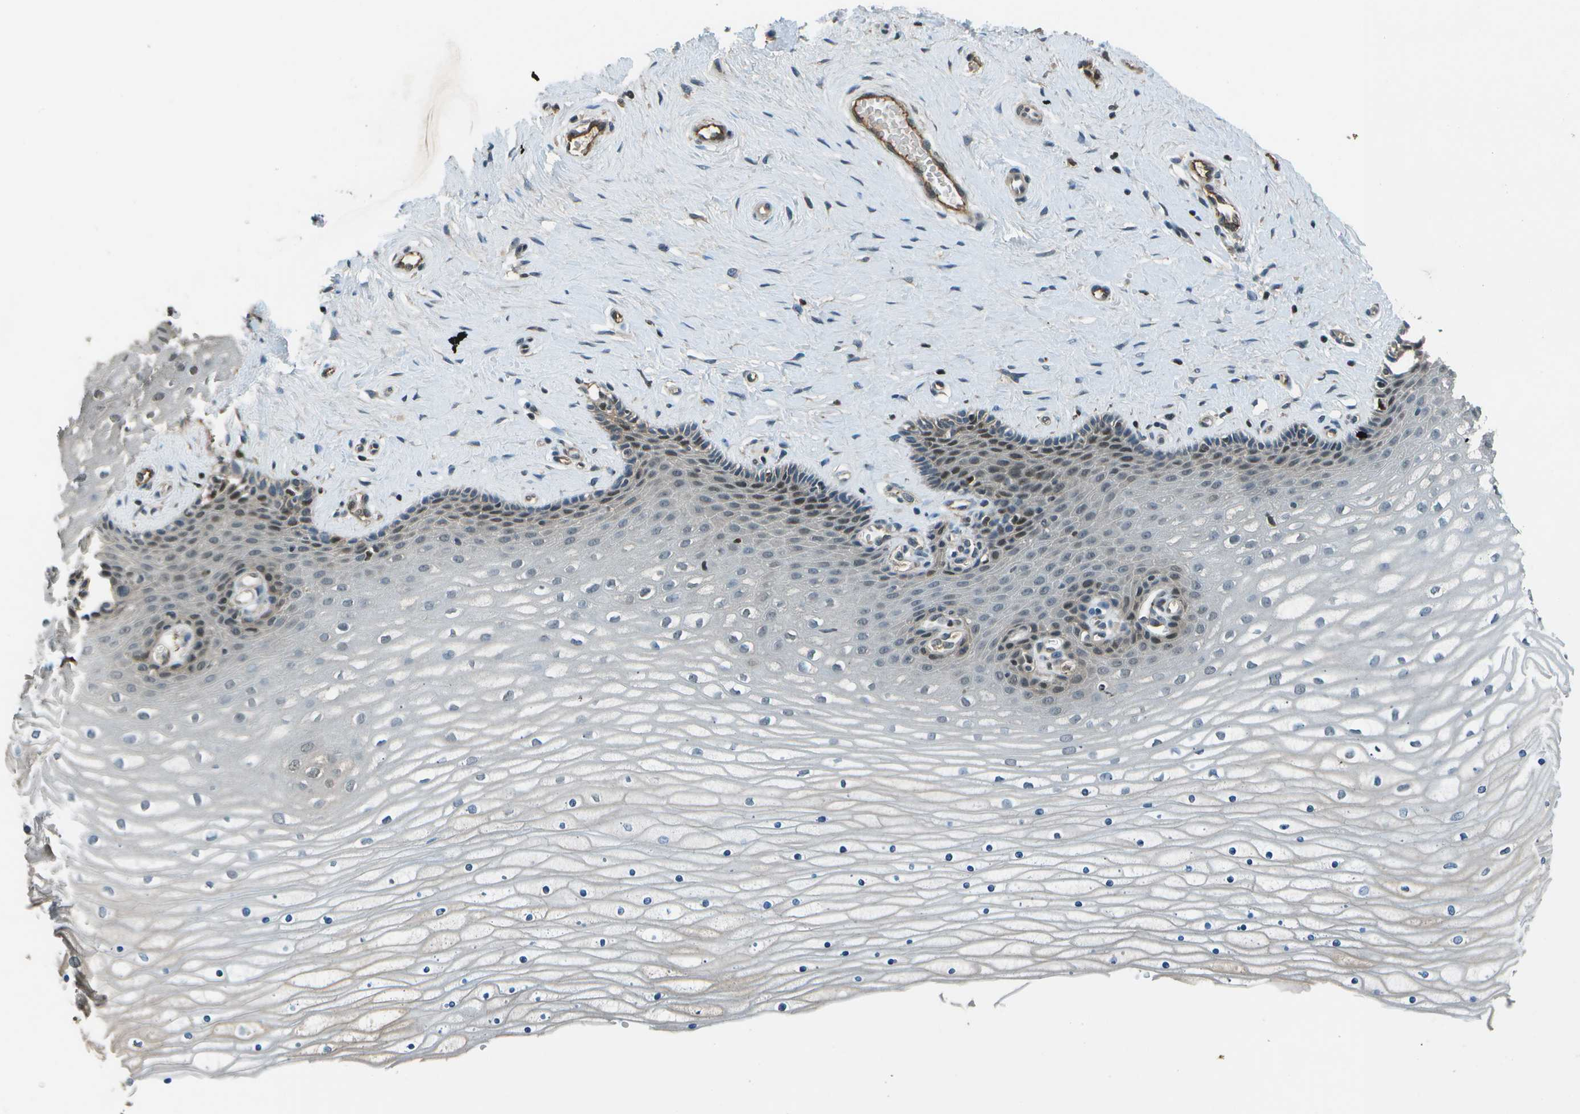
{"staining": {"intensity": "negative", "quantity": "none", "location": "none"}, "tissue": "cervix", "cell_type": "Glandular cells", "image_type": "normal", "snomed": [{"axis": "morphology", "description": "Normal tissue, NOS"}, {"axis": "topography", "description": "Cervix"}], "caption": "Immunohistochemistry (IHC) micrograph of unremarkable cervix: cervix stained with DAB (3,3'-diaminobenzidine) exhibits no significant protein expression in glandular cells. (DAB (3,3'-diaminobenzidine) IHC, high magnification).", "gene": "PDLIM1", "patient": {"sex": "female", "age": 39}}